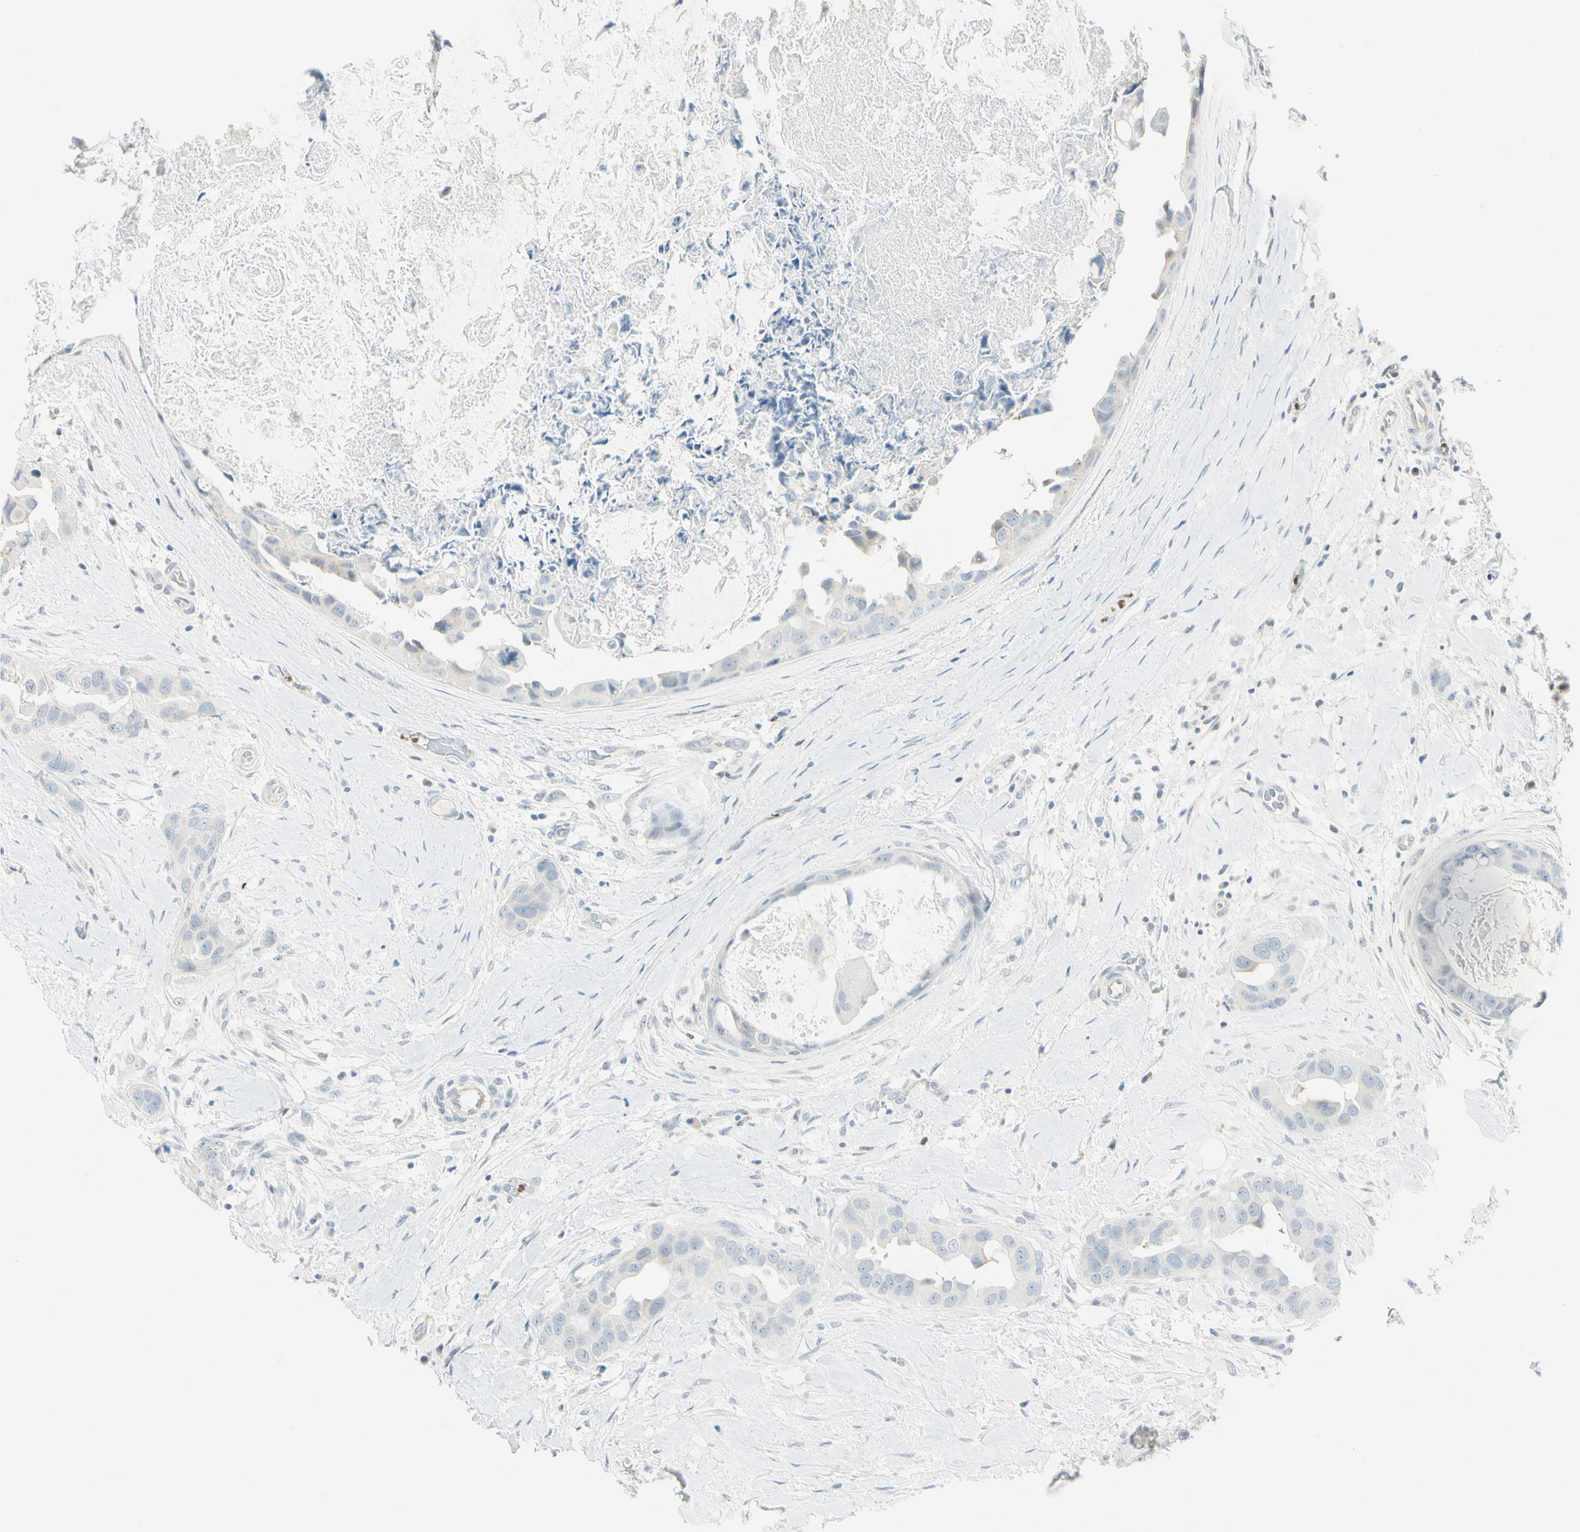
{"staining": {"intensity": "negative", "quantity": "none", "location": "none"}, "tissue": "breast cancer", "cell_type": "Tumor cells", "image_type": "cancer", "snomed": [{"axis": "morphology", "description": "Duct carcinoma"}, {"axis": "topography", "description": "Breast"}], "caption": "The IHC micrograph has no significant expression in tumor cells of breast cancer tissue.", "gene": "MLLT10", "patient": {"sex": "female", "age": 40}}